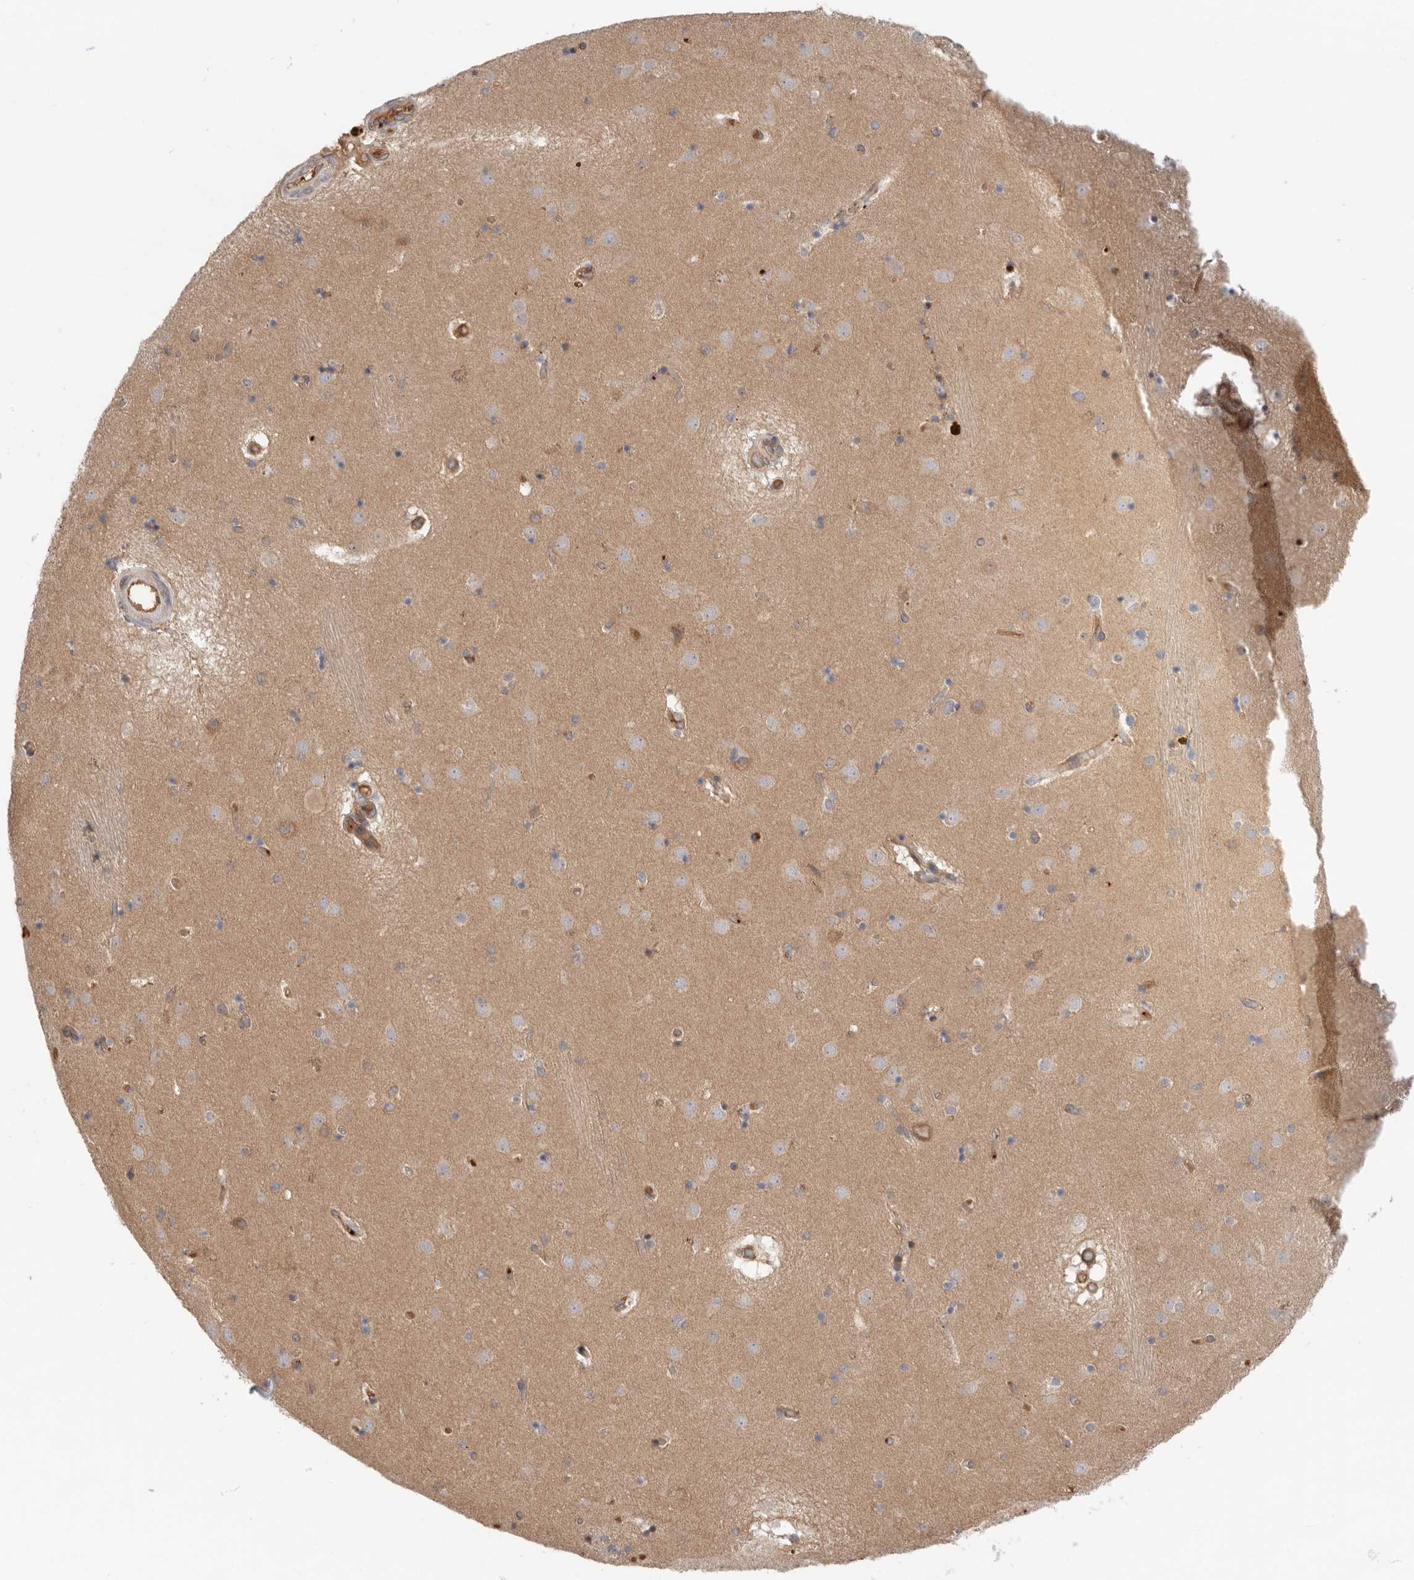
{"staining": {"intensity": "weak", "quantity": "<25%", "location": "cytoplasmic/membranous"}, "tissue": "caudate", "cell_type": "Glial cells", "image_type": "normal", "snomed": [{"axis": "morphology", "description": "Normal tissue, NOS"}, {"axis": "topography", "description": "Lateral ventricle wall"}], "caption": "Immunohistochemical staining of normal caudate displays no significant positivity in glial cells.", "gene": "CDC42BPB", "patient": {"sex": "male", "age": 70}}